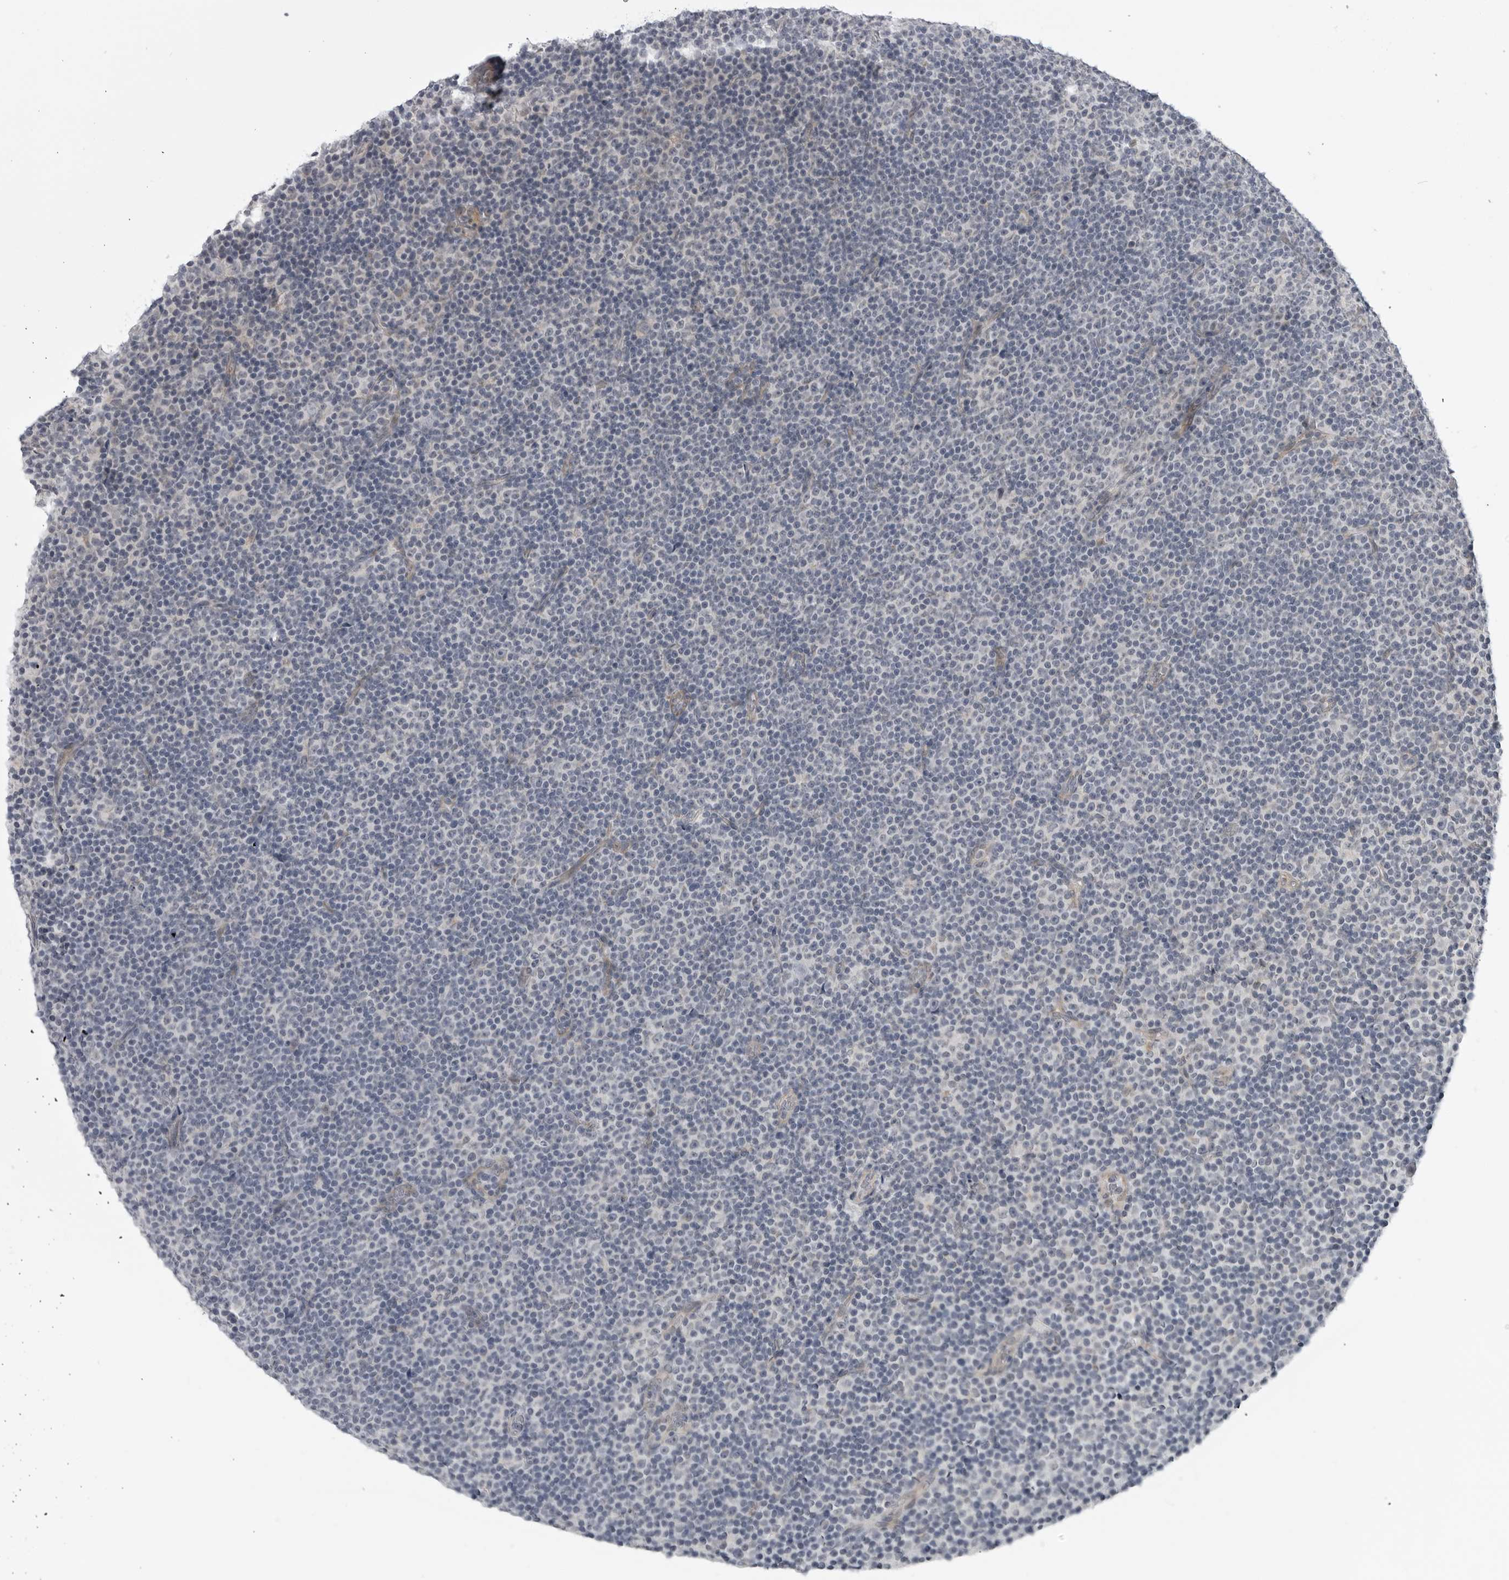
{"staining": {"intensity": "negative", "quantity": "none", "location": "none"}, "tissue": "lymphoma", "cell_type": "Tumor cells", "image_type": "cancer", "snomed": [{"axis": "morphology", "description": "Malignant lymphoma, non-Hodgkin's type, Low grade"}, {"axis": "topography", "description": "Lymph node"}], "caption": "Tumor cells show no significant positivity in lymphoma.", "gene": "LRRC45", "patient": {"sex": "female", "age": 67}}